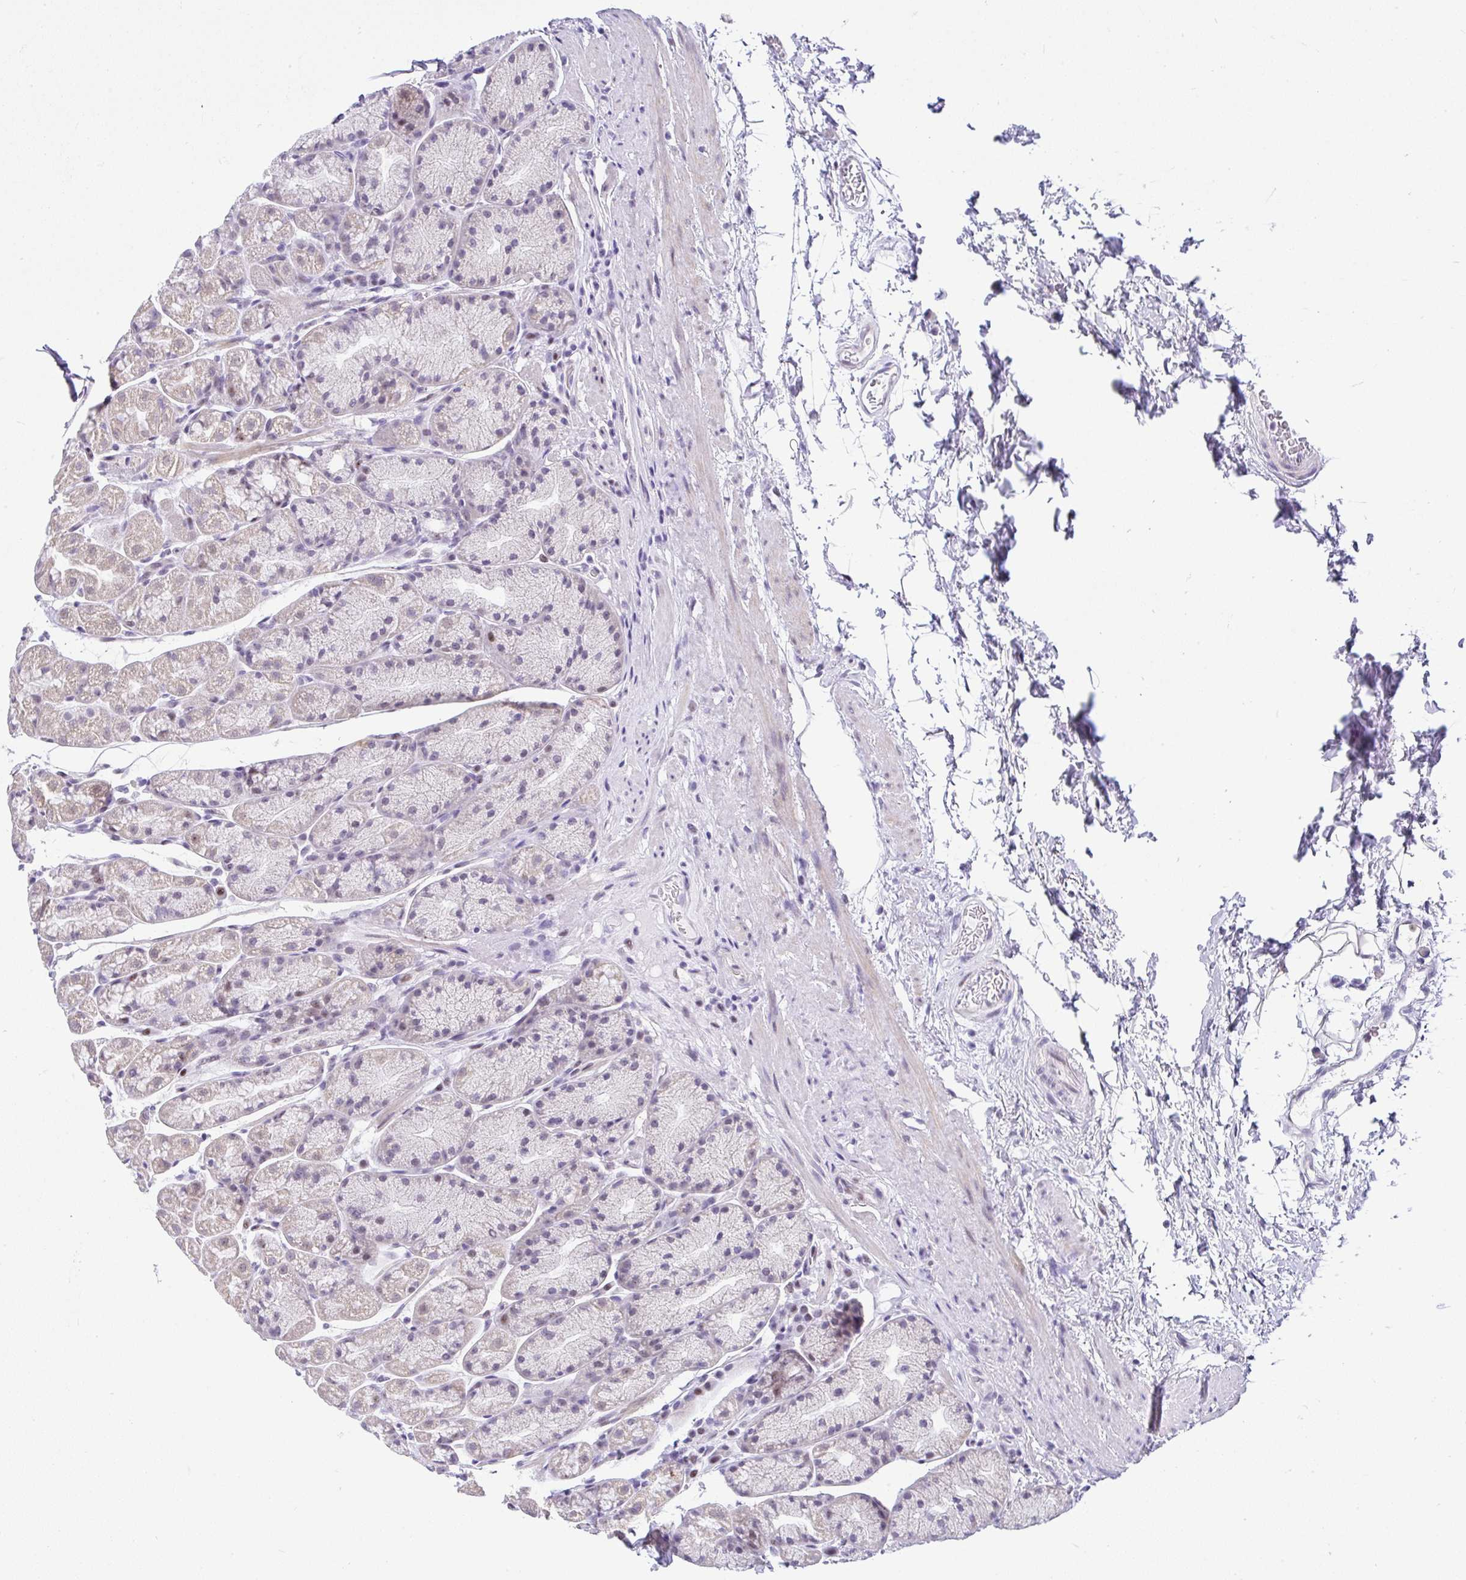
{"staining": {"intensity": "negative", "quantity": "none", "location": "none"}, "tissue": "stomach", "cell_type": "Glandular cells", "image_type": "normal", "snomed": [{"axis": "morphology", "description": "Normal tissue, NOS"}, {"axis": "topography", "description": "Stomach, lower"}], "caption": "IHC histopathology image of normal stomach: human stomach stained with DAB displays no significant protein positivity in glandular cells.", "gene": "NR1D2", "patient": {"sex": "male", "age": 67}}